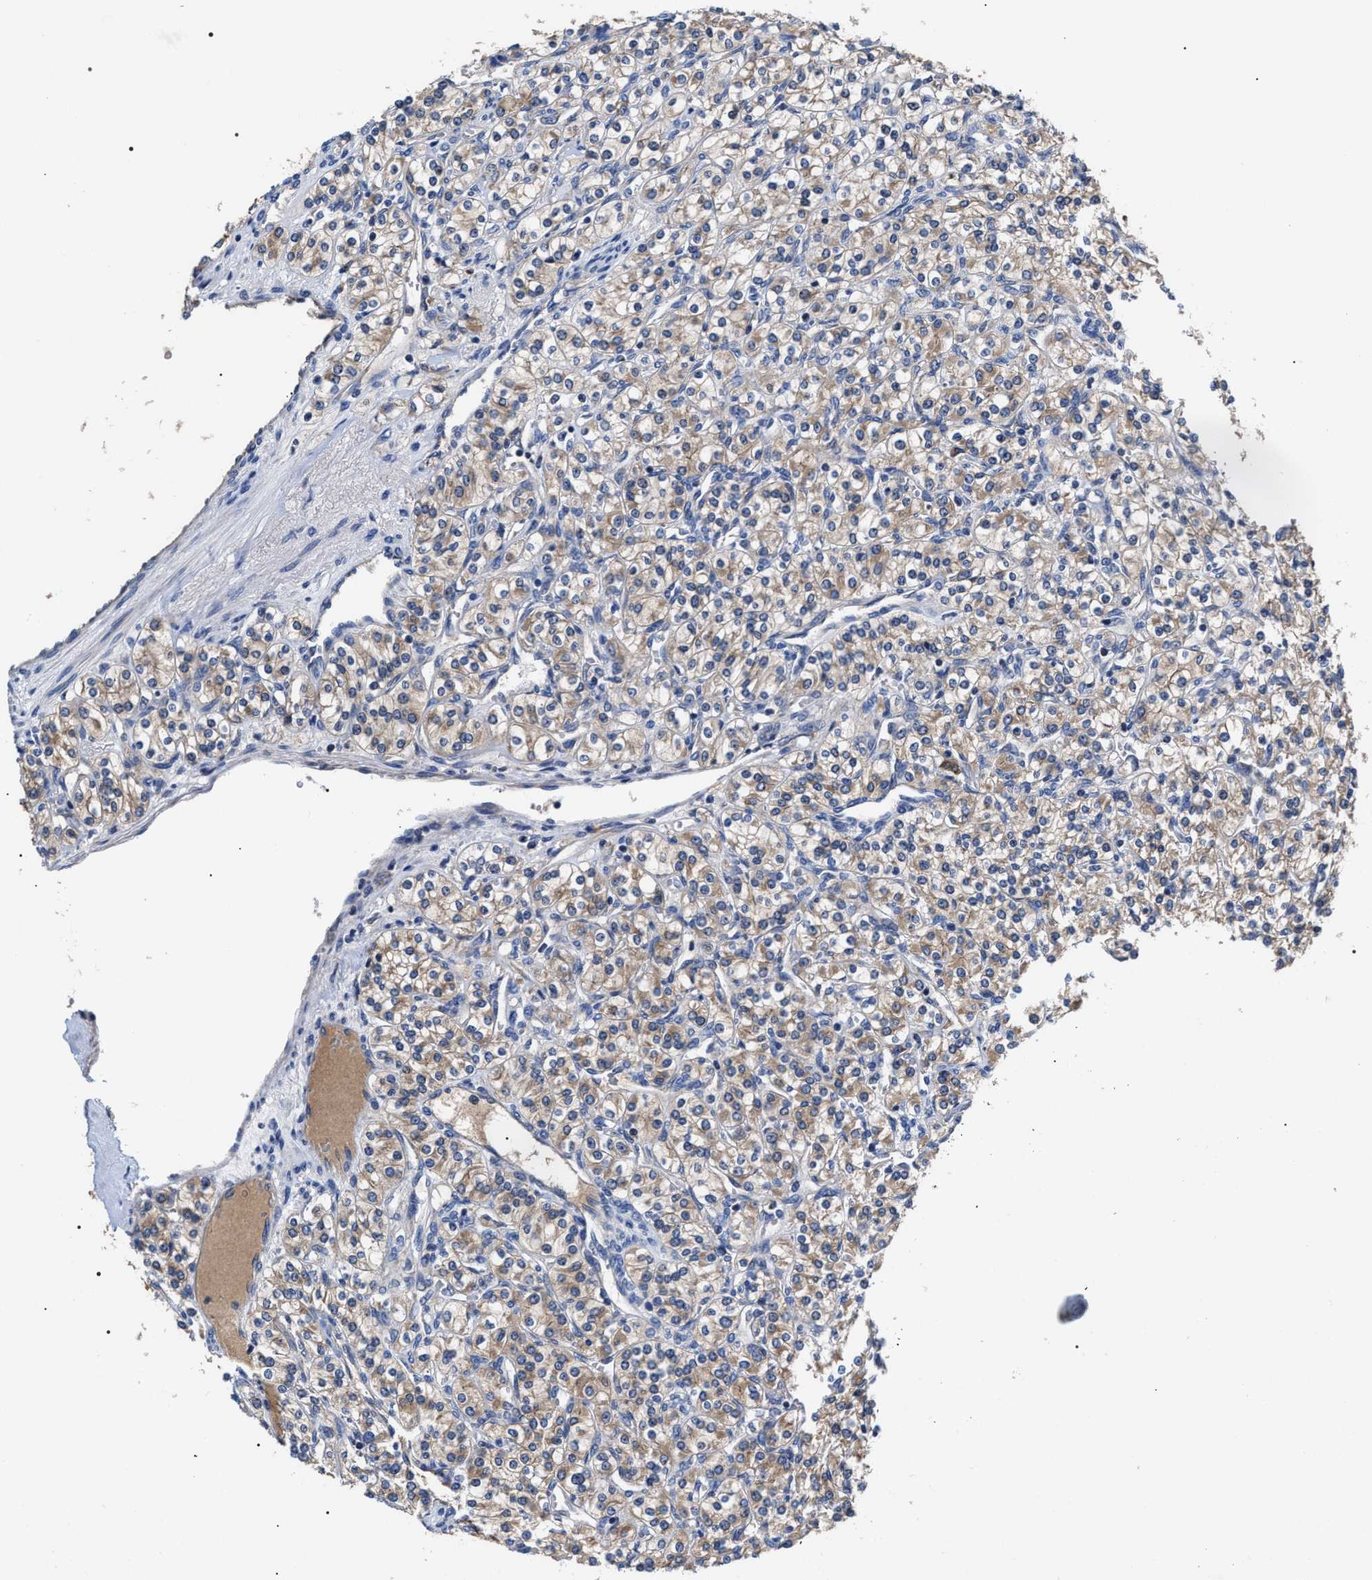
{"staining": {"intensity": "weak", "quantity": ">75%", "location": "cytoplasmic/membranous"}, "tissue": "renal cancer", "cell_type": "Tumor cells", "image_type": "cancer", "snomed": [{"axis": "morphology", "description": "Adenocarcinoma, NOS"}, {"axis": "topography", "description": "Kidney"}], "caption": "The histopathology image exhibits staining of renal cancer, revealing weak cytoplasmic/membranous protein staining (brown color) within tumor cells. Nuclei are stained in blue.", "gene": "MACC1", "patient": {"sex": "male", "age": 77}}